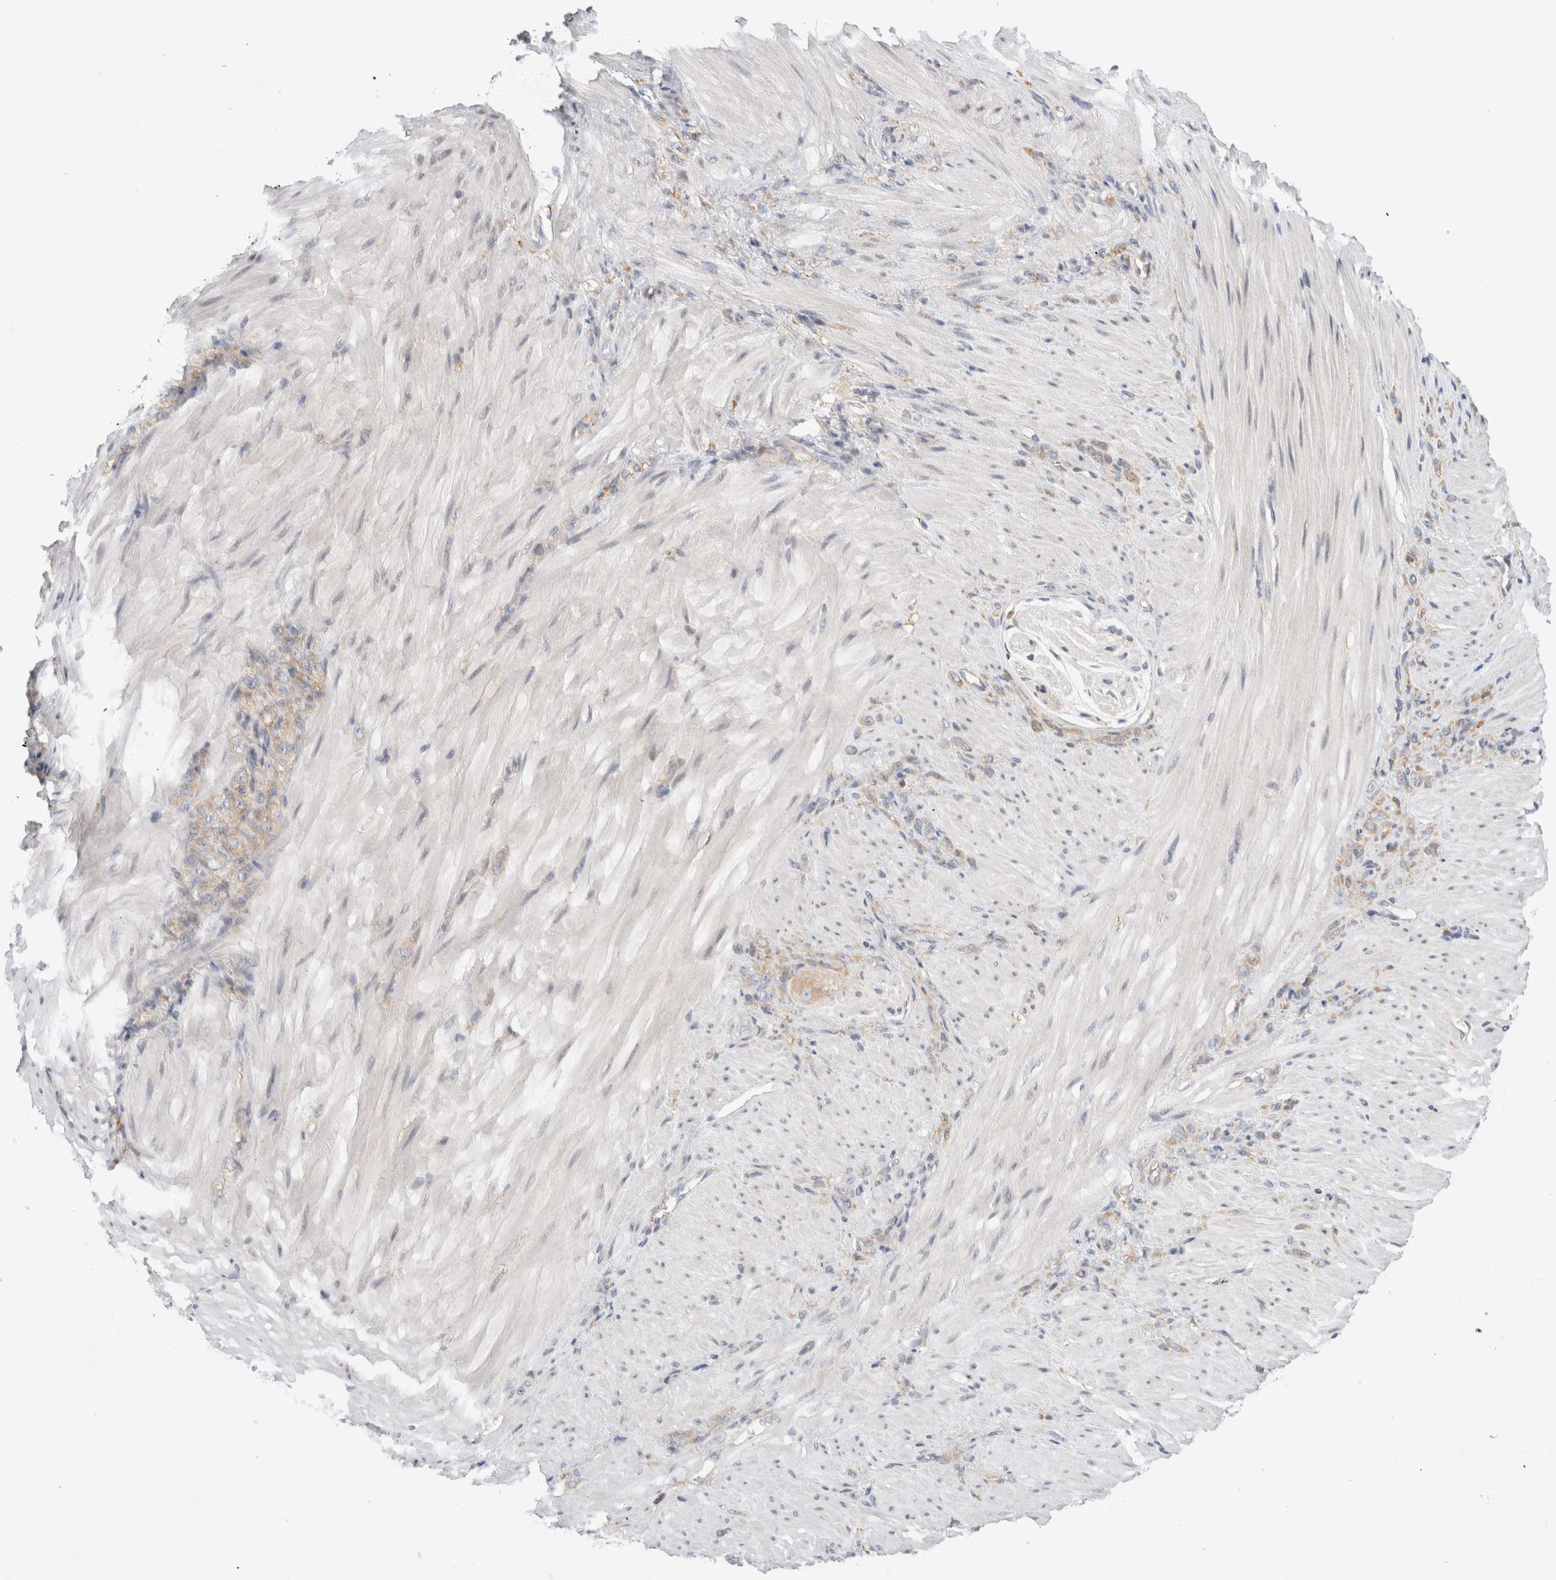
{"staining": {"intensity": "weak", "quantity": "<25%", "location": "cytoplasmic/membranous"}, "tissue": "stomach cancer", "cell_type": "Tumor cells", "image_type": "cancer", "snomed": [{"axis": "morphology", "description": "Normal tissue, NOS"}, {"axis": "morphology", "description": "Adenocarcinoma, NOS"}, {"axis": "topography", "description": "Stomach"}], "caption": "High magnification brightfield microscopy of adenocarcinoma (stomach) stained with DAB (3,3'-diaminobenzidine) (brown) and counterstained with hematoxylin (blue): tumor cells show no significant expression.", "gene": "CDCA7L", "patient": {"sex": "male", "age": 82}}